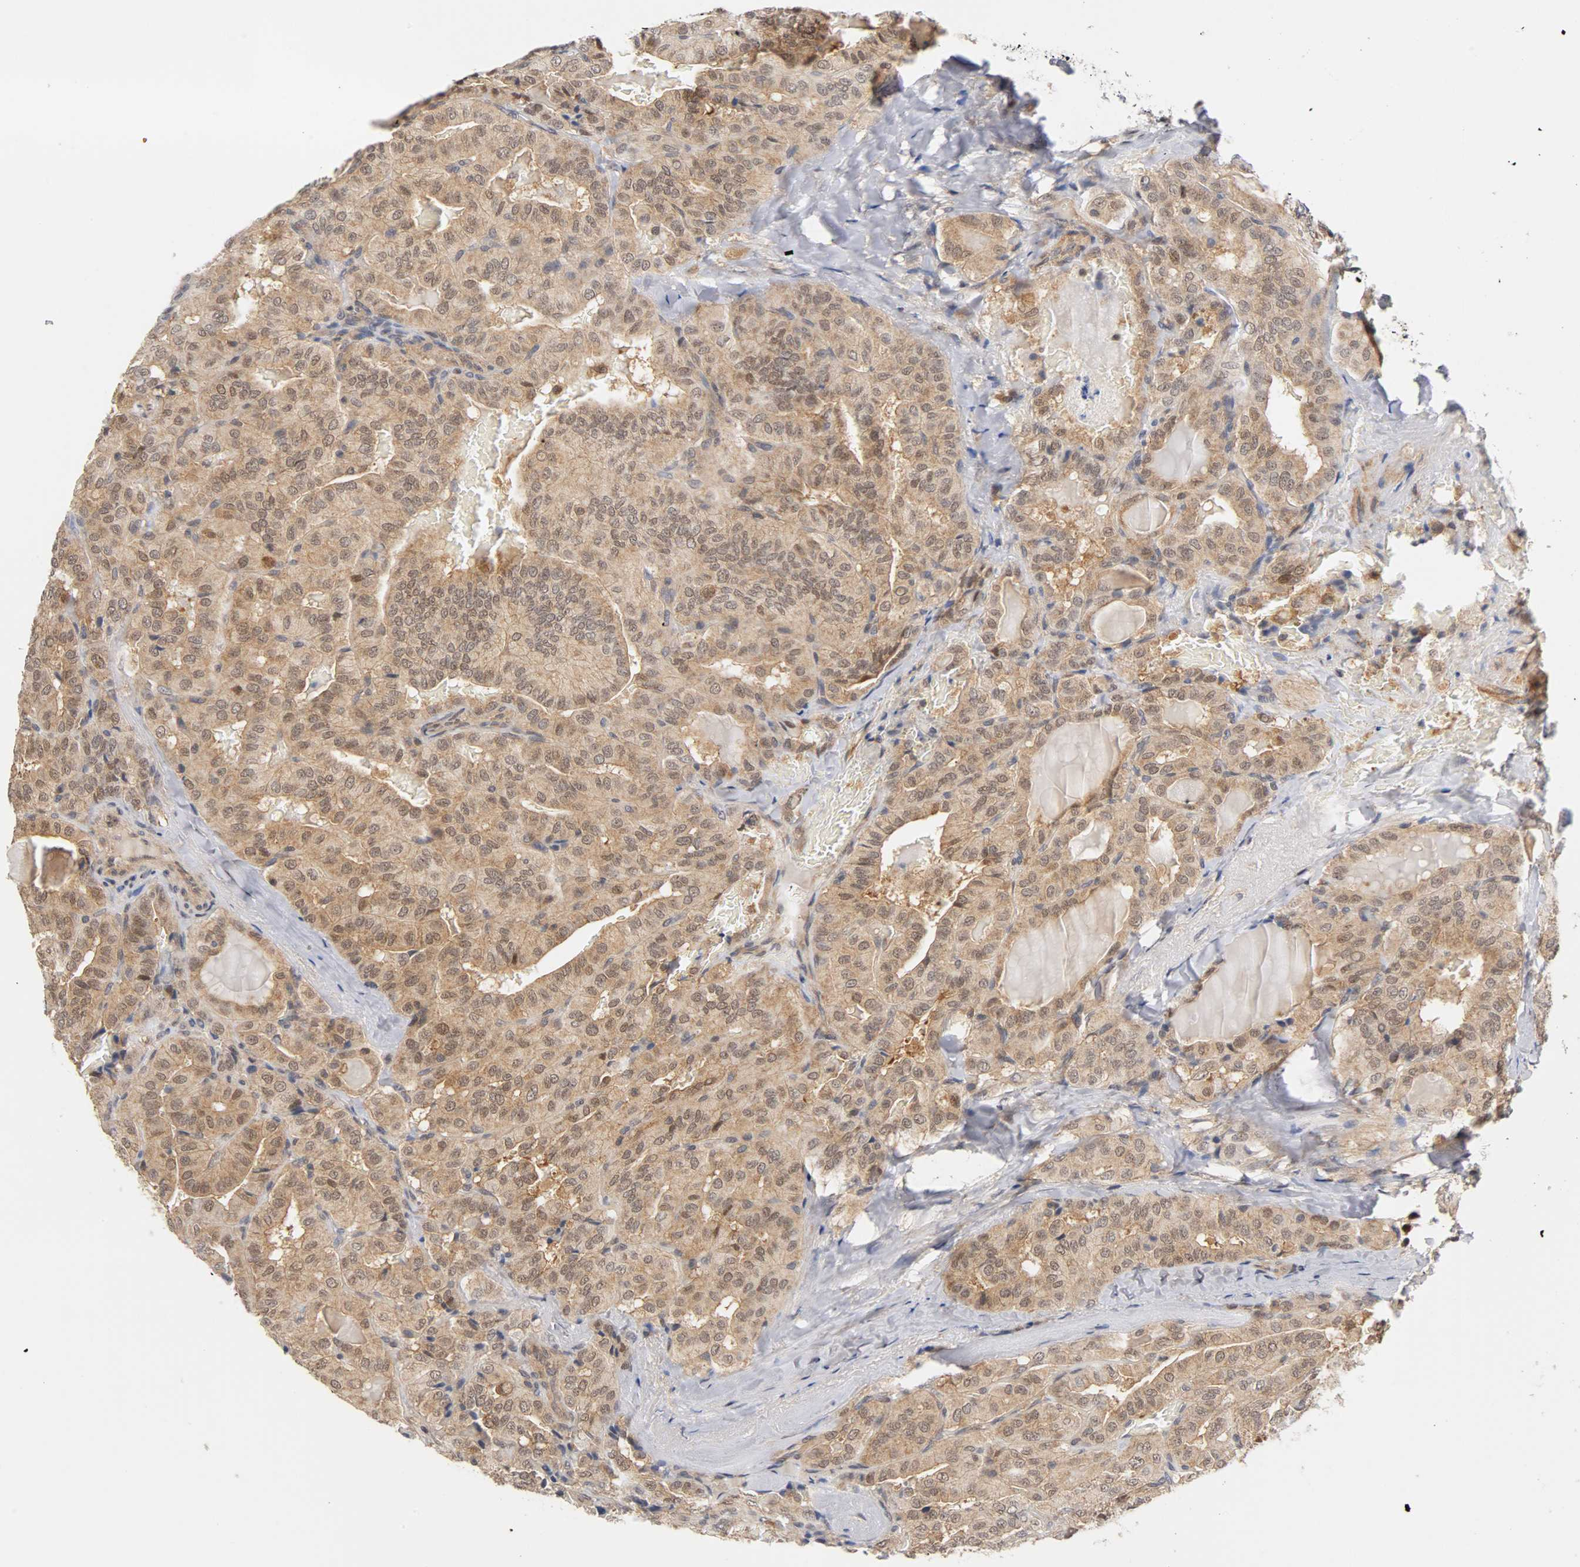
{"staining": {"intensity": "moderate", "quantity": ">75%", "location": "cytoplasmic/membranous,nuclear"}, "tissue": "thyroid cancer", "cell_type": "Tumor cells", "image_type": "cancer", "snomed": [{"axis": "morphology", "description": "Papillary adenocarcinoma, NOS"}, {"axis": "topography", "description": "Thyroid gland"}], "caption": "DAB (3,3'-diaminobenzidine) immunohistochemical staining of human thyroid cancer (papillary adenocarcinoma) displays moderate cytoplasmic/membranous and nuclear protein expression in approximately >75% of tumor cells.", "gene": "UBE2M", "patient": {"sex": "male", "age": 77}}